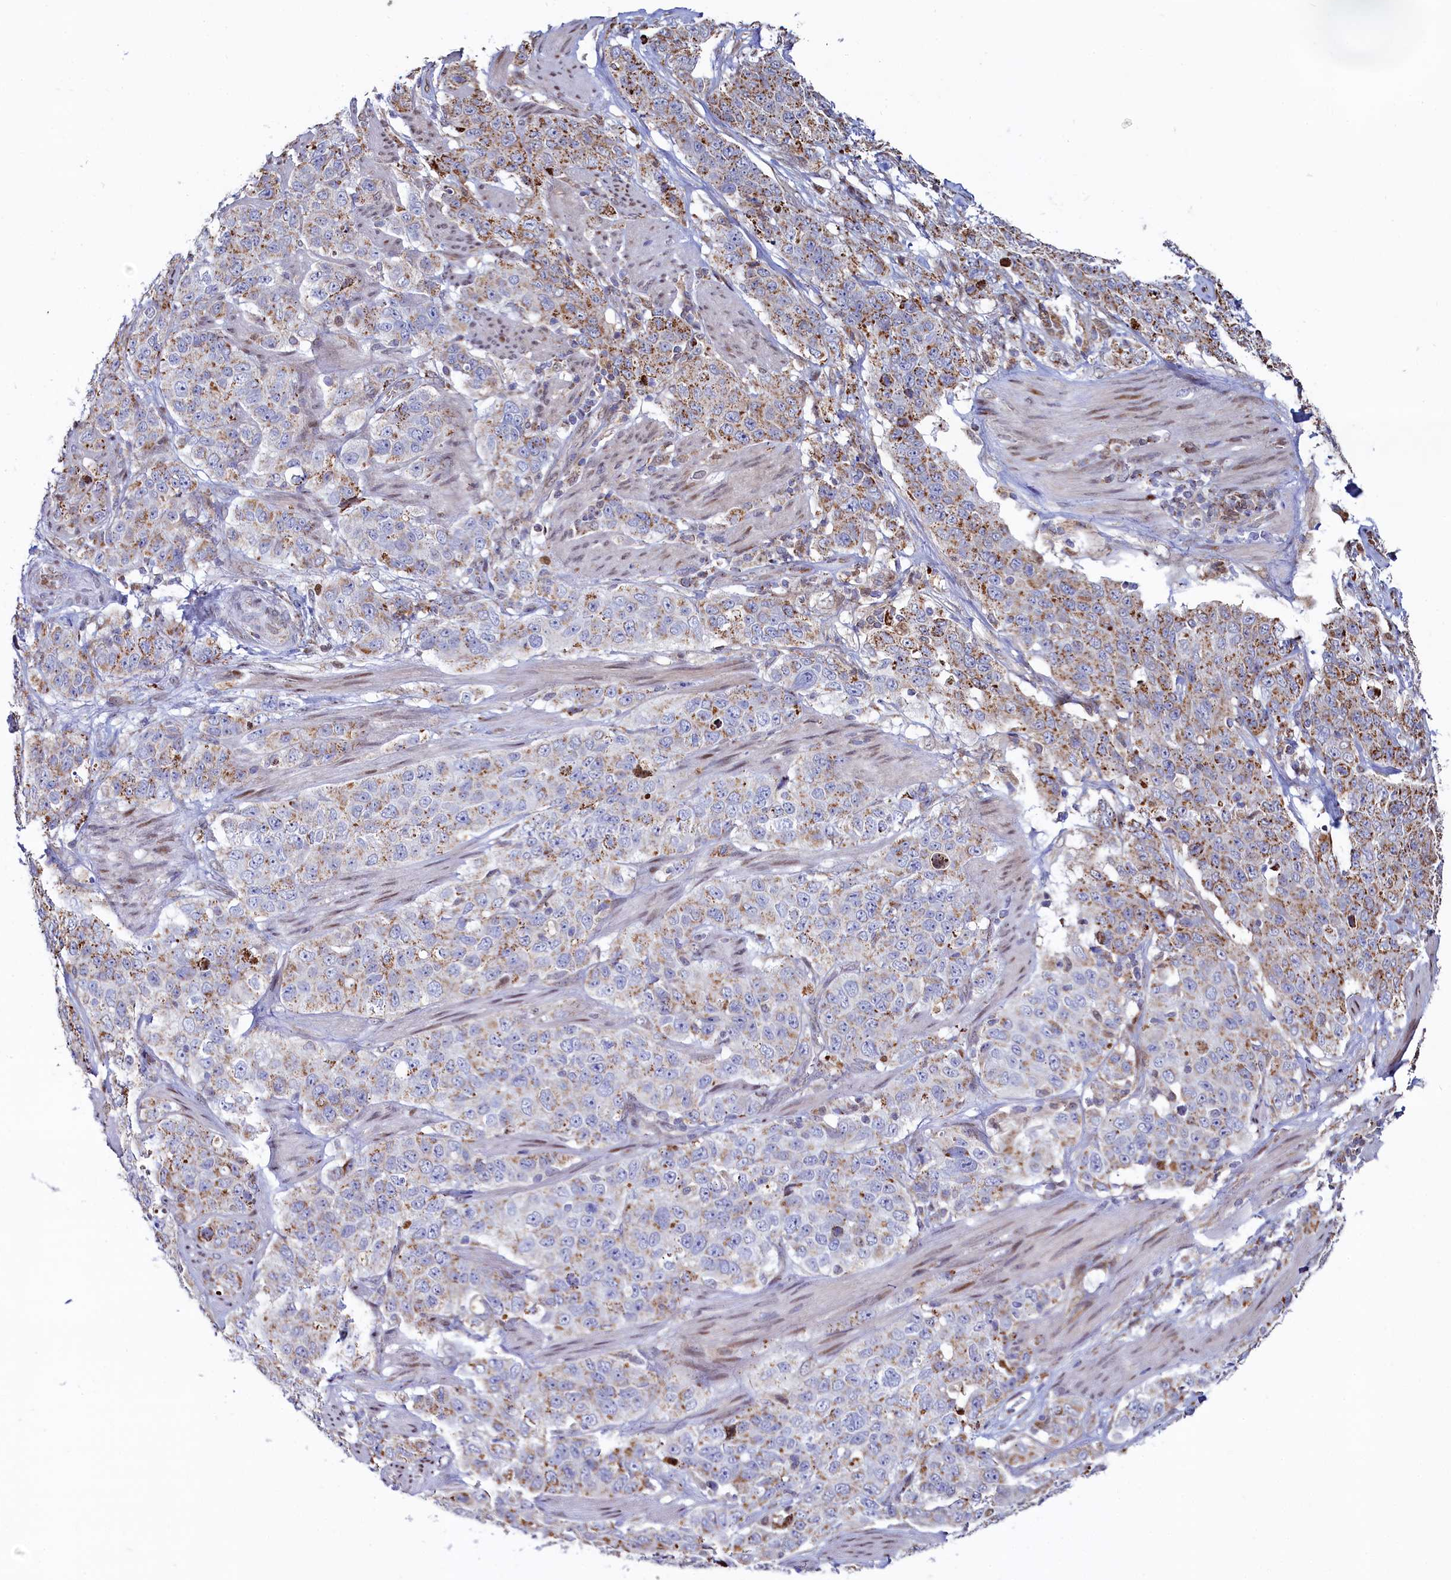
{"staining": {"intensity": "moderate", "quantity": "25%-75%", "location": "cytoplasmic/membranous"}, "tissue": "stomach cancer", "cell_type": "Tumor cells", "image_type": "cancer", "snomed": [{"axis": "morphology", "description": "Adenocarcinoma, NOS"}, {"axis": "topography", "description": "Stomach"}], "caption": "Protein analysis of stomach adenocarcinoma tissue demonstrates moderate cytoplasmic/membranous expression in approximately 25%-75% of tumor cells.", "gene": "HDGFL3", "patient": {"sex": "male", "age": 48}}